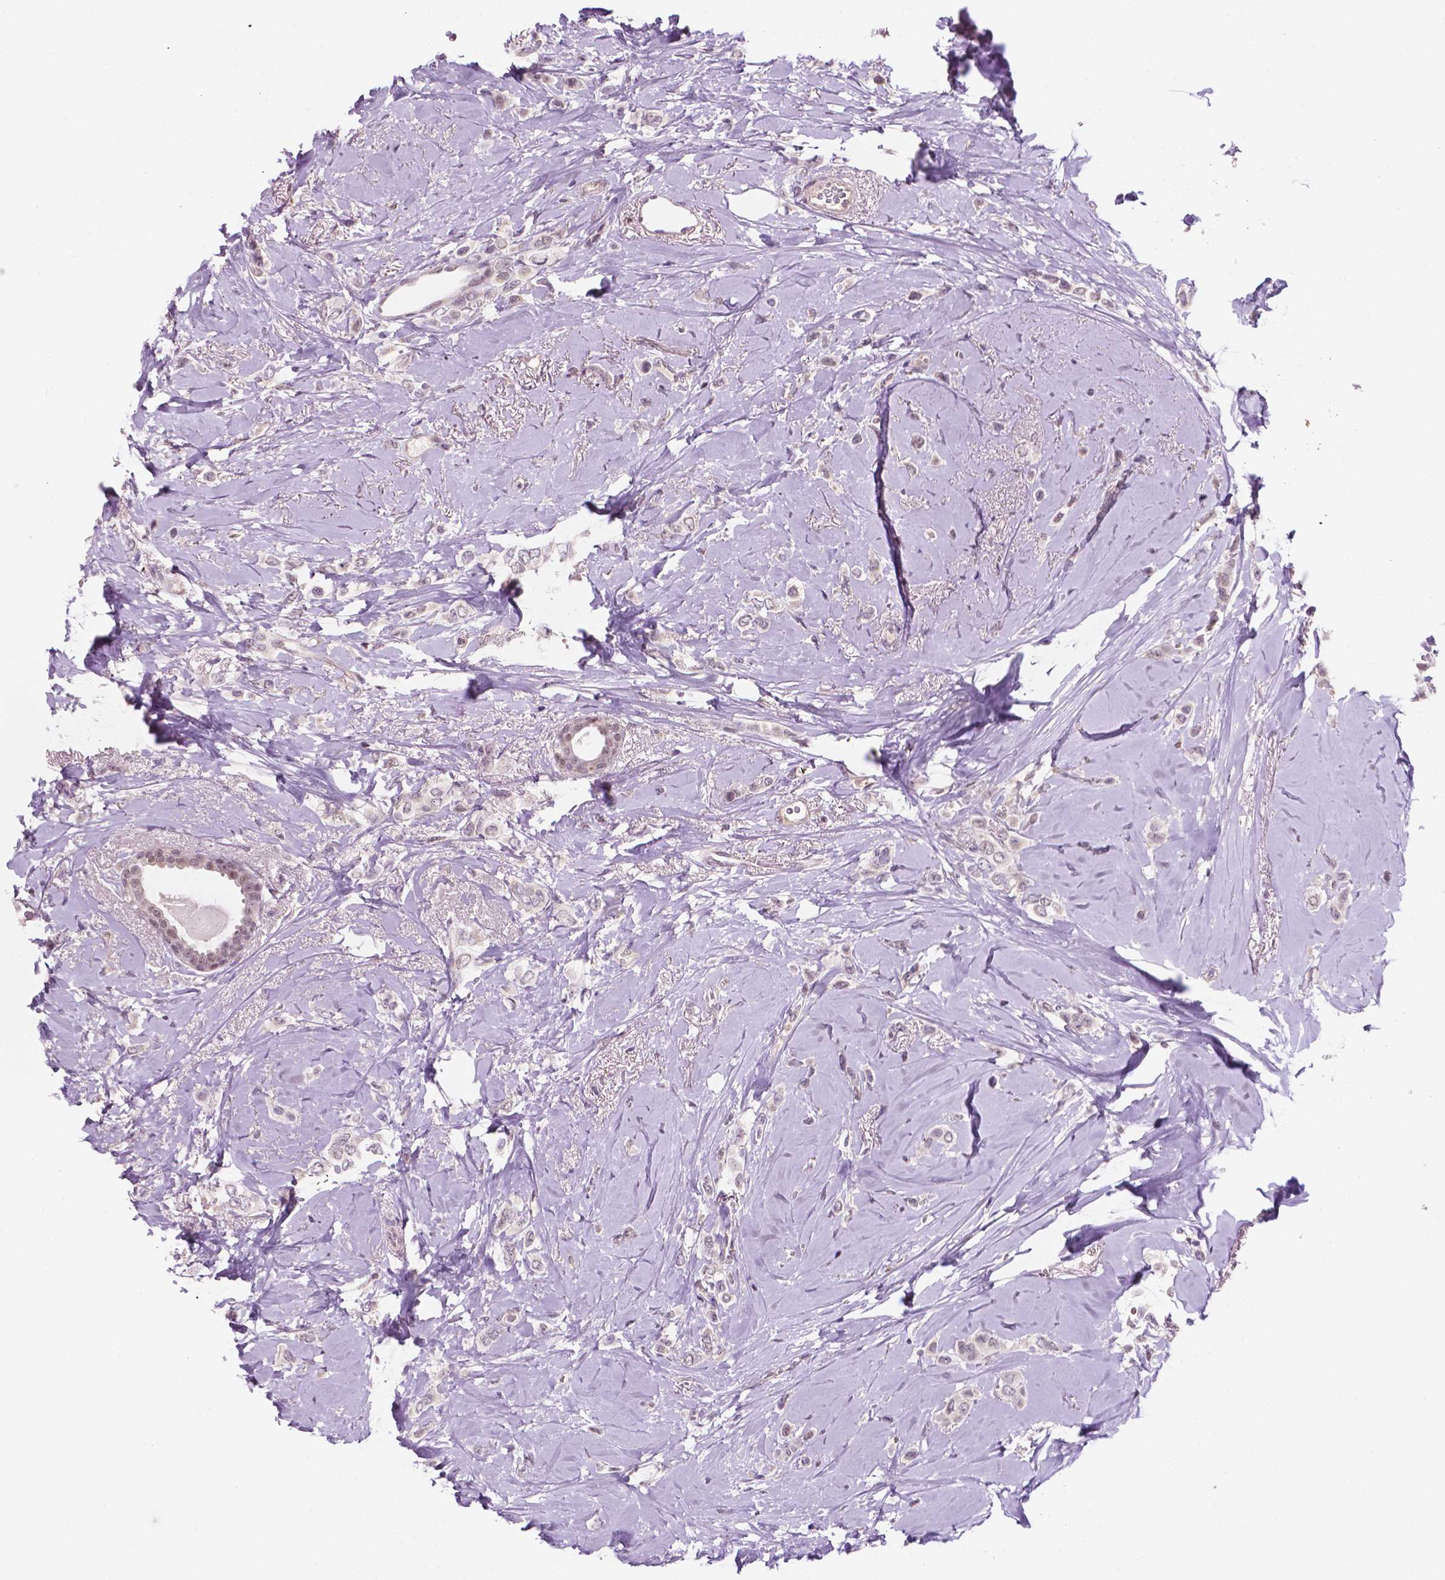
{"staining": {"intensity": "negative", "quantity": "none", "location": "none"}, "tissue": "breast cancer", "cell_type": "Tumor cells", "image_type": "cancer", "snomed": [{"axis": "morphology", "description": "Lobular carcinoma"}, {"axis": "topography", "description": "Breast"}], "caption": "An image of breast lobular carcinoma stained for a protein demonstrates no brown staining in tumor cells. (Brightfield microscopy of DAB immunohistochemistry (IHC) at high magnification).", "gene": "FAM50B", "patient": {"sex": "female", "age": 66}}